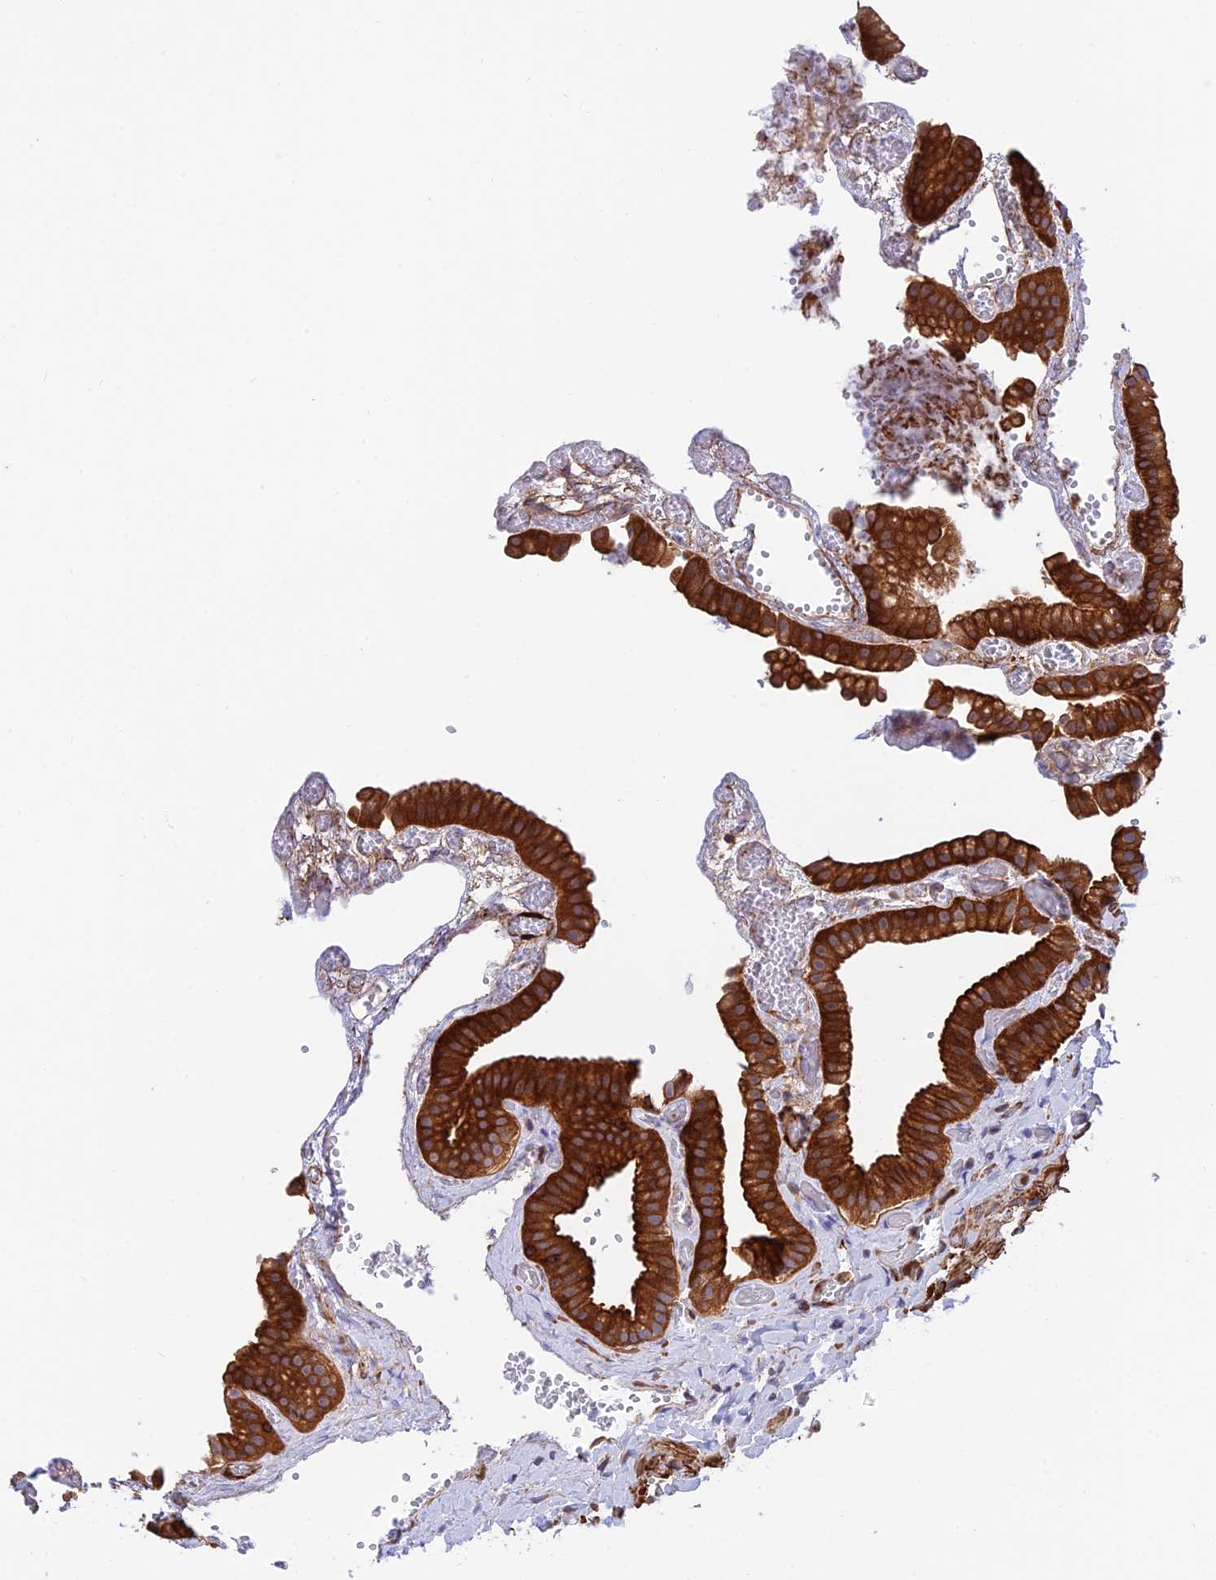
{"staining": {"intensity": "strong", "quantity": ">75%", "location": "cytoplasmic/membranous"}, "tissue": "gallbladder", "cell_type": "Glandular cells", "image_type": "normal", "snomed": [{"axis": "morphology", "description": "Normal tissue, NOS"}, {"axis": "topography", "description": "Gallbladder"}], "caption": "Normal gallbladder was stained to show a protein in brown. There is high levels of strong cytoplasmic/membranous expression in about >75% of glandular cells. (Brightfield microscopy of DAB IHC at high magnification).", "gene": "EVI5L", "patient": {"sex": "female", "age": 64}}